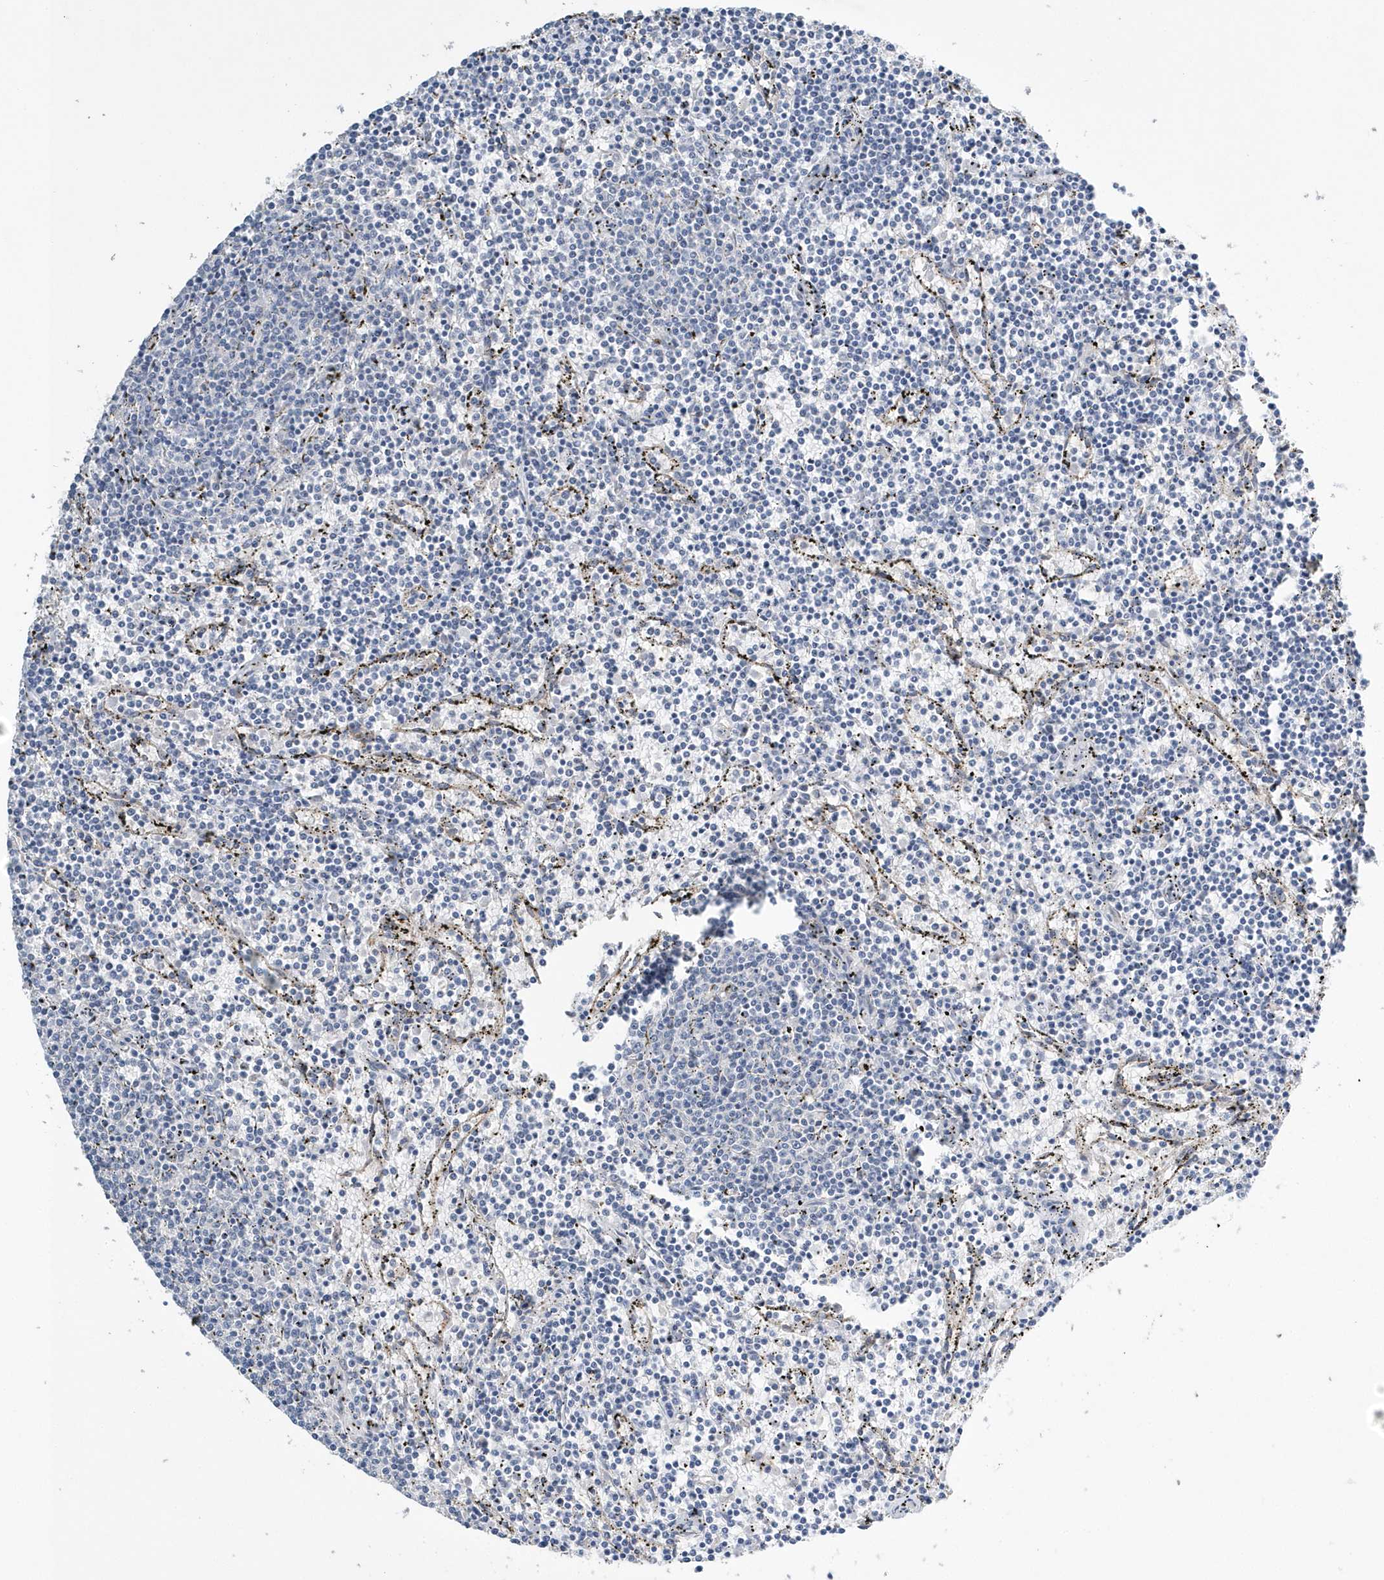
{"staining": {"intensity": "negative", "quantity": "none", "location": "none"}, "tissue": "lymphoma", "cell_type": "Tumor cells", "image_type": "cancer", "snomed": [{"axis": "morphology", "description": "Malignant lymphoma, non-Hodgkin's type, Low grade"}, {"axis": "topography", "description": "Spleen"}], "caption": "The histopathology image reveals no staining of tumor cells in lymphoma.", "gene": "SPATA5", "patient": {"sex": "female", "age": 50}}